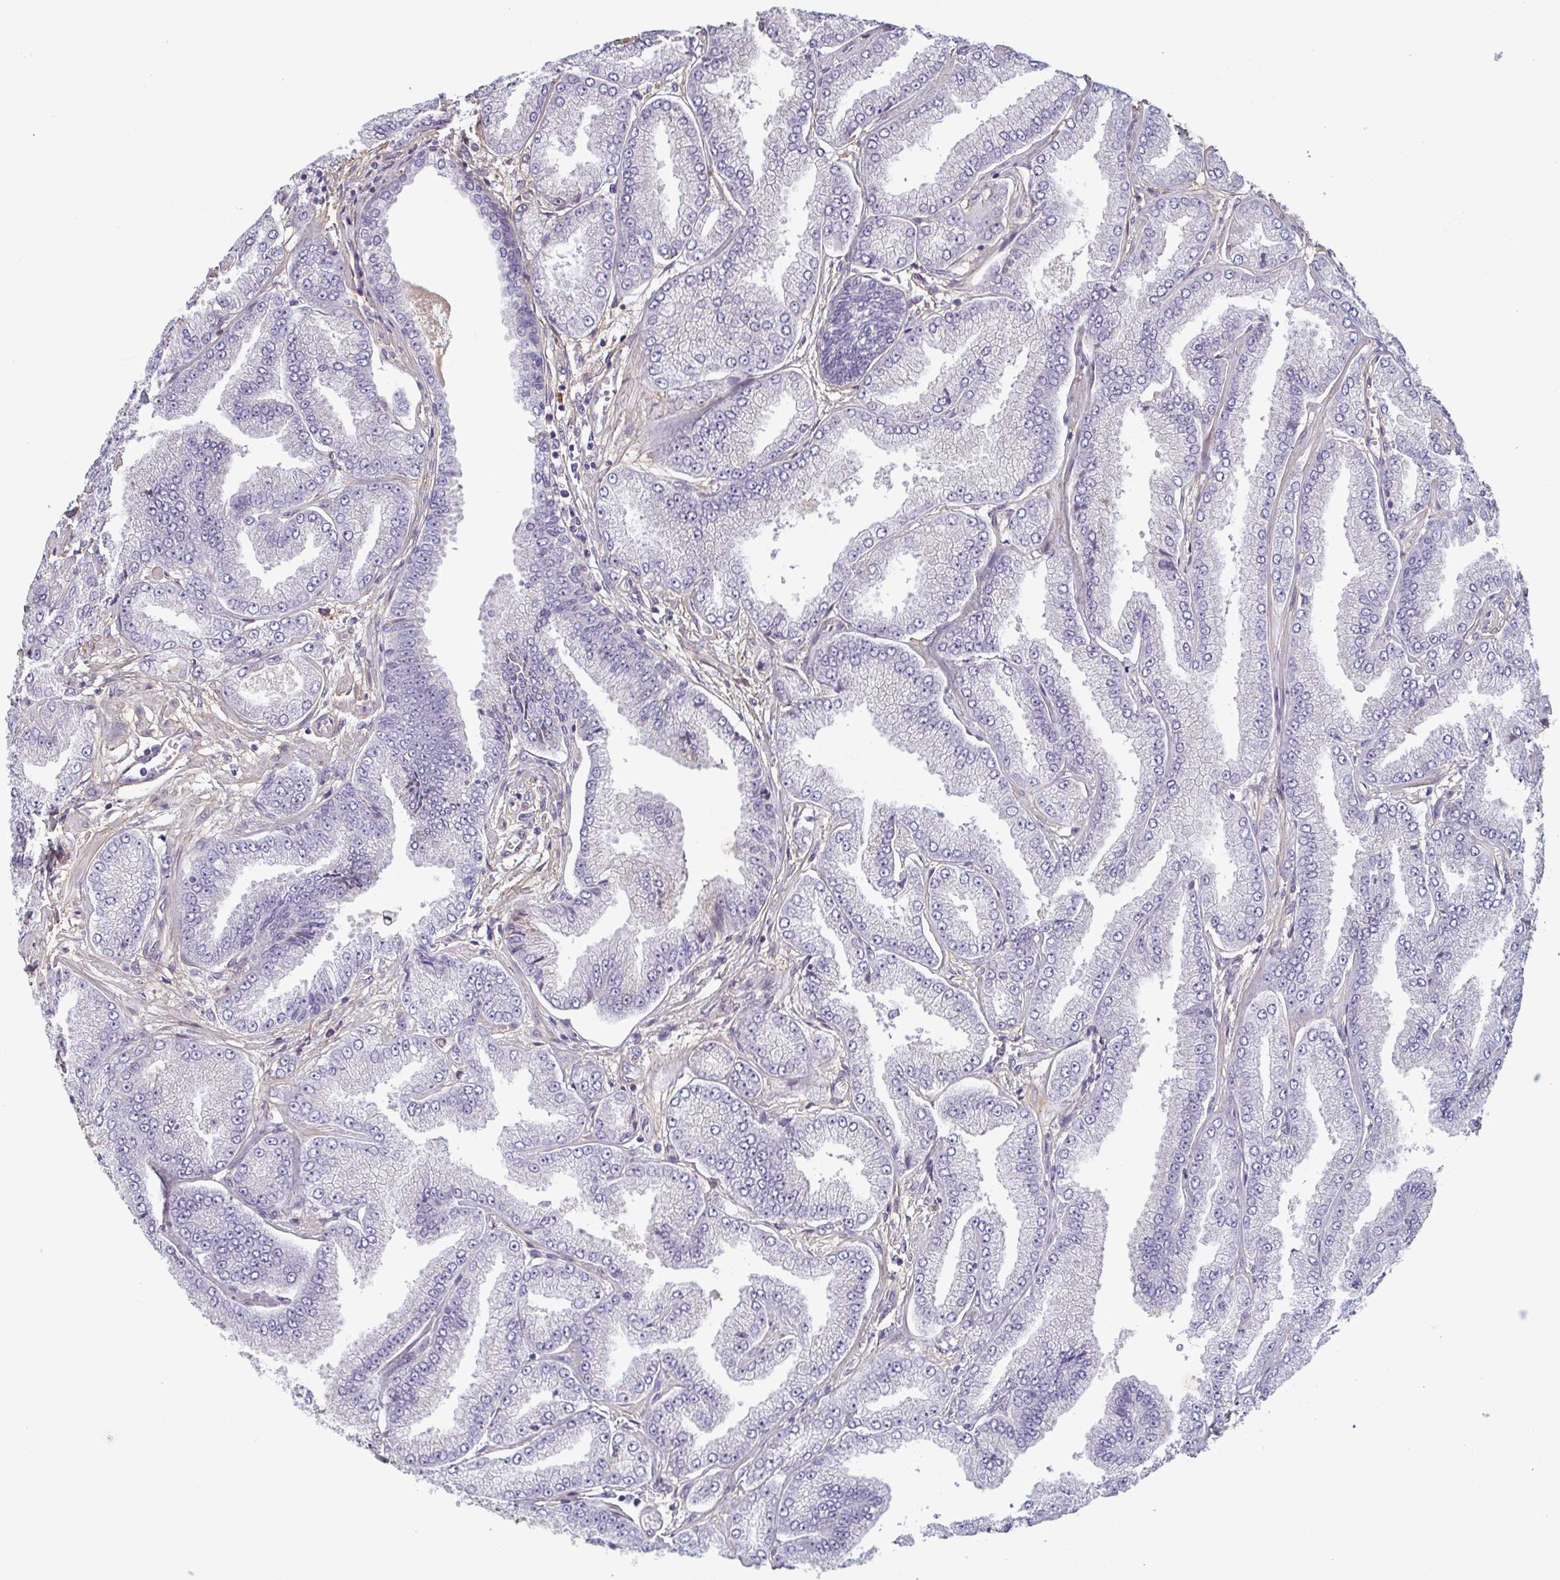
{"staining": {"intensity": "negative", "quantity": "none", "location": "none"}, "tissue": "prostate cancer", "cell_type": "Tumor cells", "image_type": "cancer", "snomed": [{"axis": "morphology", "description": "Adenocarcinoma, Low grade"}, {"axis": "topography", "description": "Prostate"}], "caption": "Histopathology image shows no significant protein staining in tumor cells of prostate cancer.", "gene": "ECM1", "patient": {"sex": "male", "age": 55}}